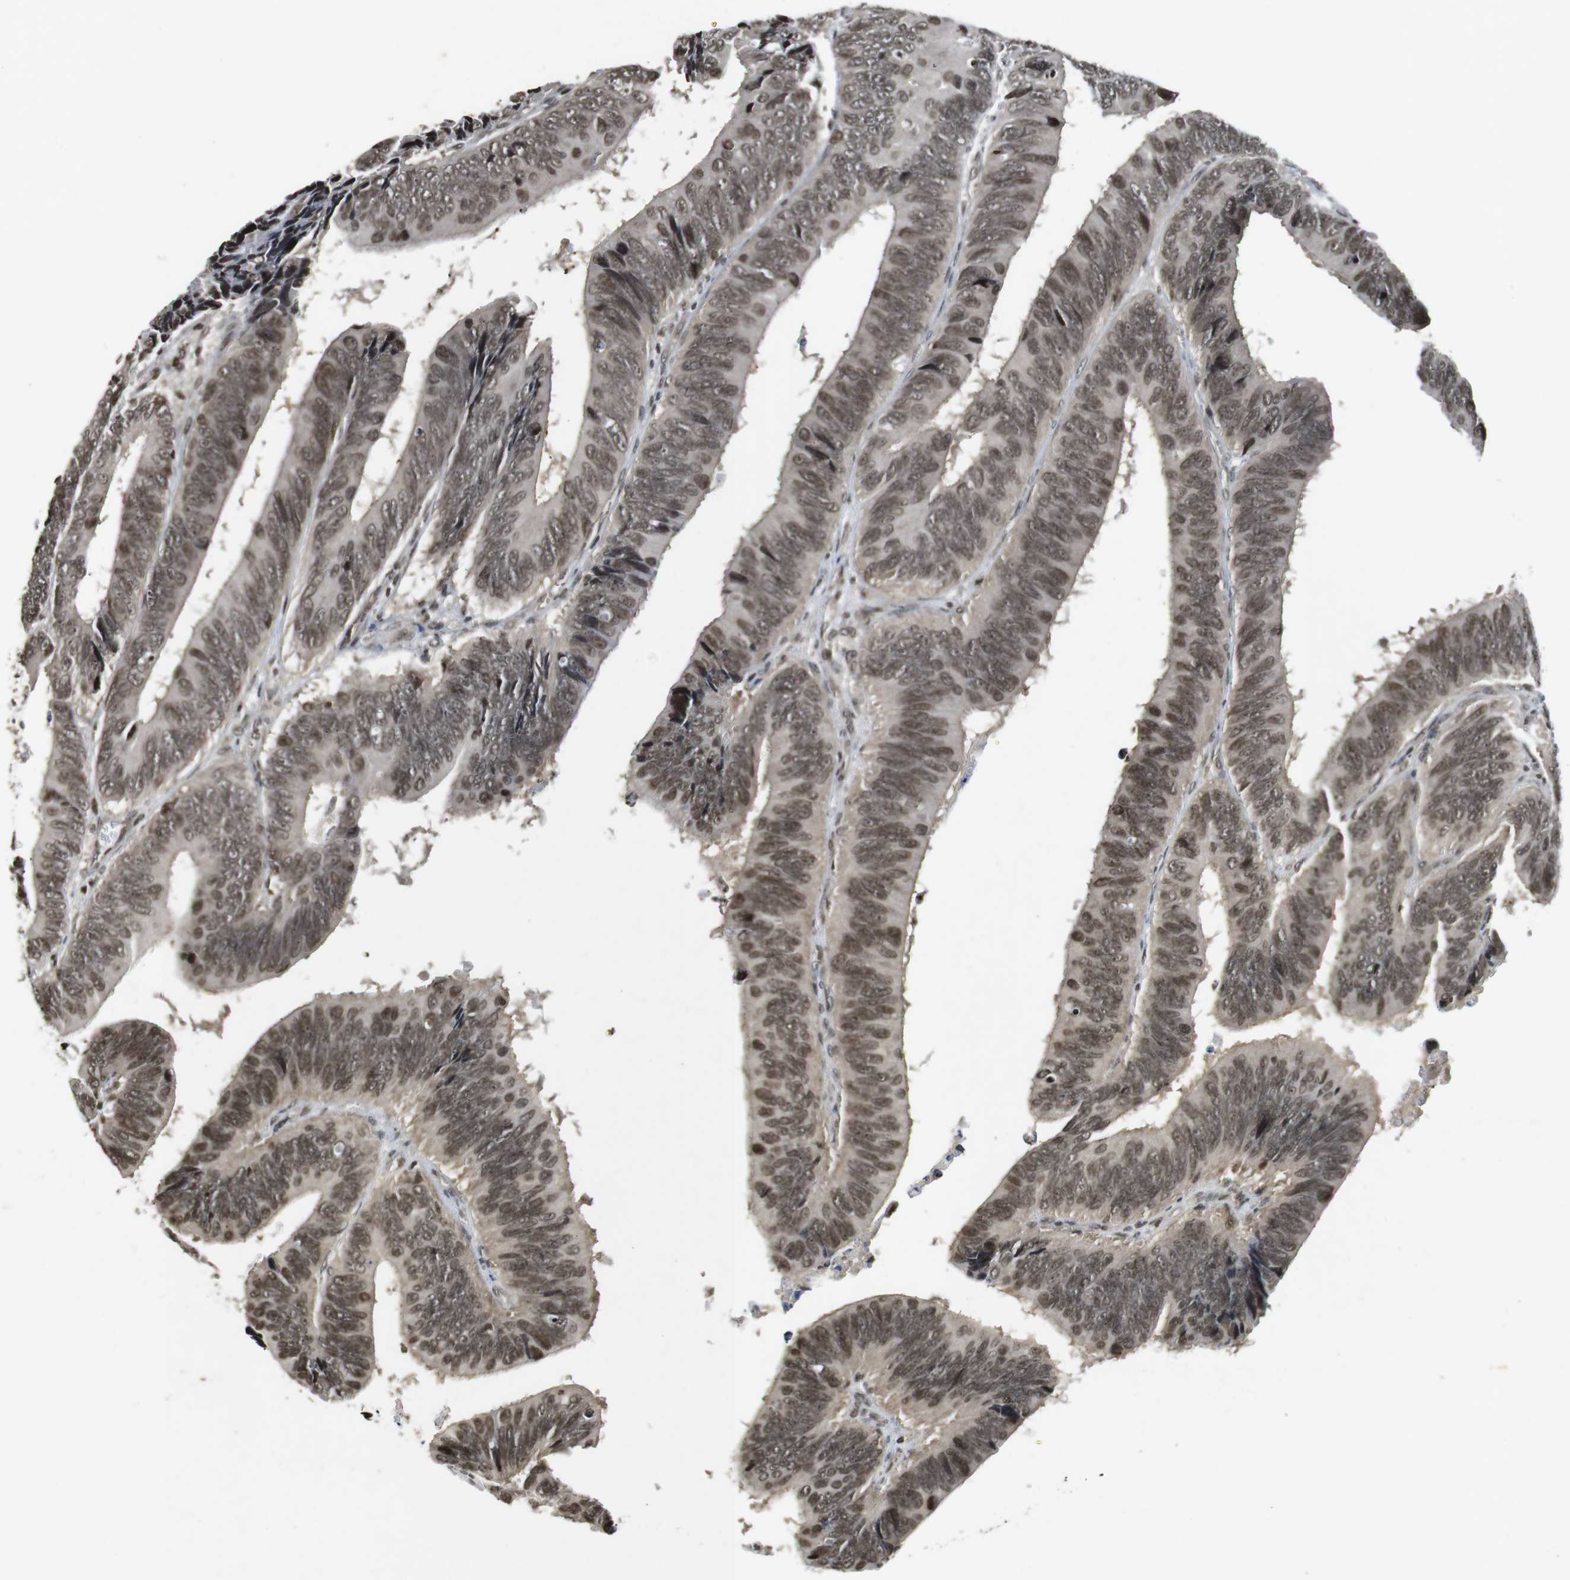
{"staining": {"intensity": "moderate", "quantity": ">75%", "location": "cytoplasmic/membranous,nuclear"}, "tissue": "colorectal cancer", "cell_type": "Tumor cells", "image_type": "cancer", "snomed": [{"axis": "morphology", "description": "Adenocarcinoma, NOS"}, {"axis": "topography", "description": "Colon"}], "caption": "Colorectal cancer stained with DAB (3,3'-diaminobenzidine) immunohistochemistry displays medium levels of moderate cytoplasmic/membranous and nuclear expression in about >75% of tumor cells.", "gene": "FOXA3", "patient": {"sex": "male", "age": 72}}